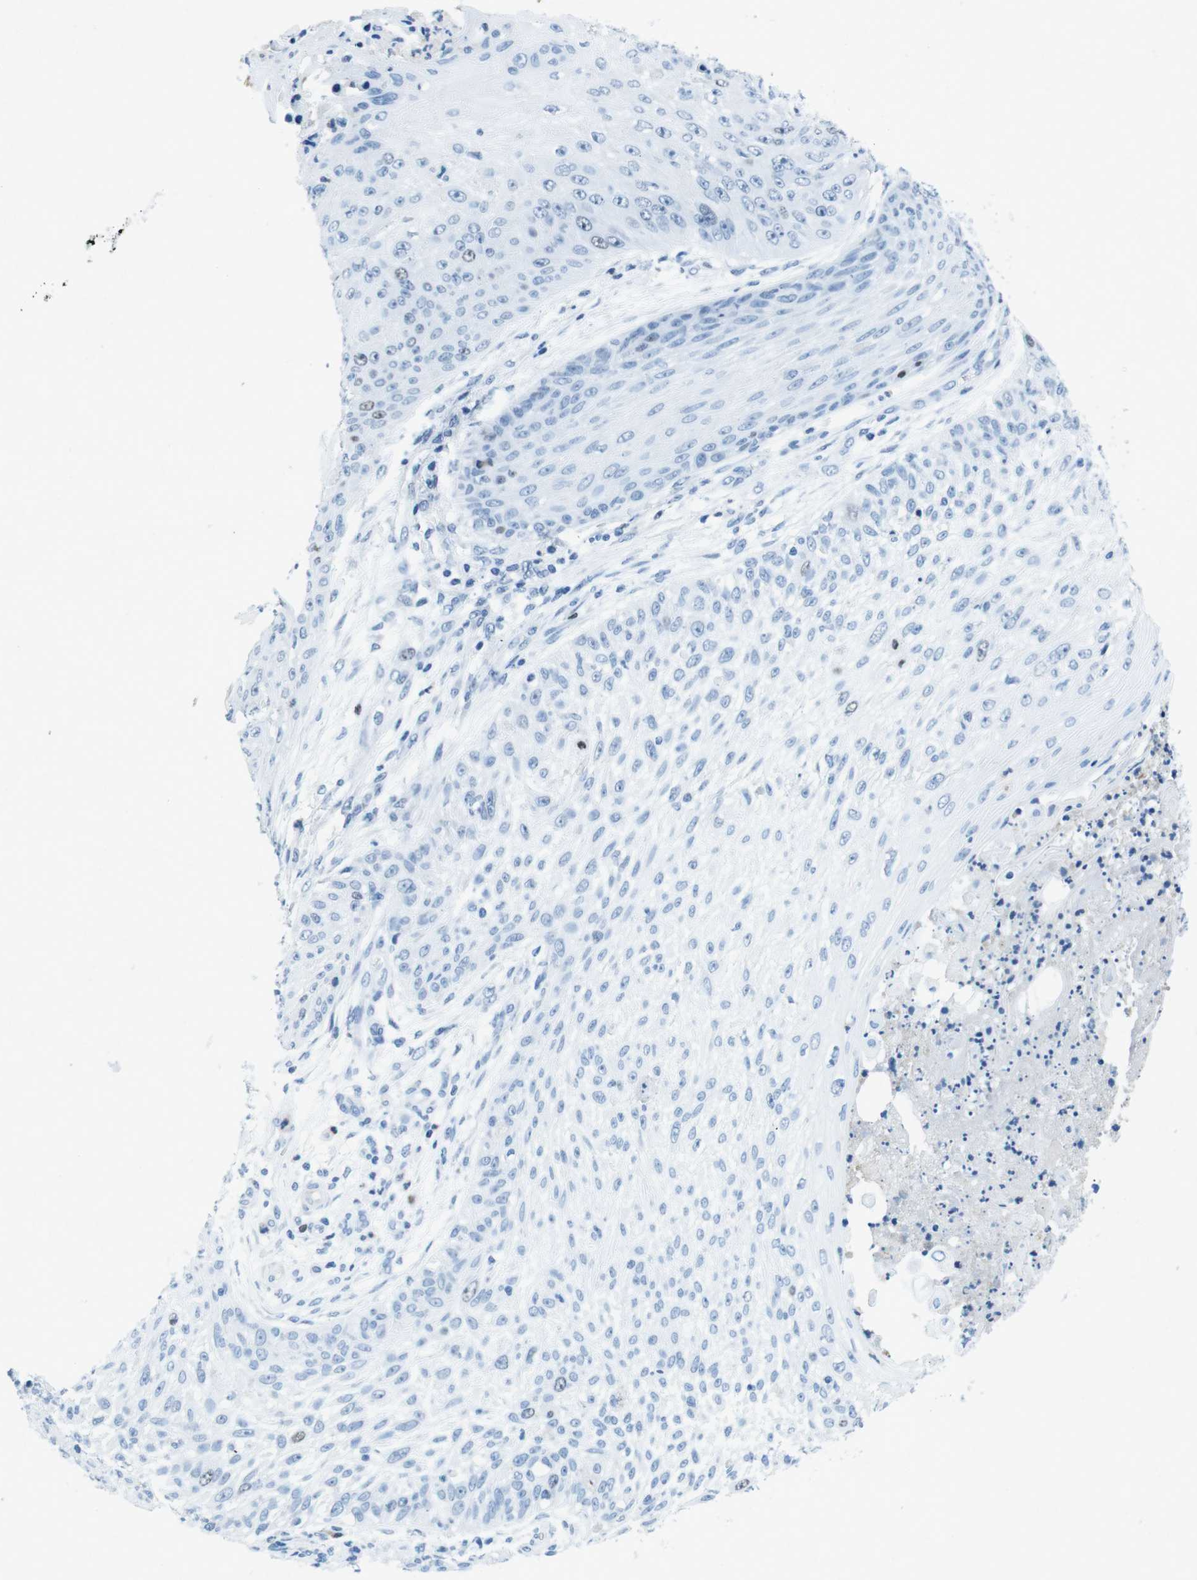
{"staining": {"intensity": "negative", "quantity": "none", "location": "none"}, "tissue": "skin cancer", "cell_type": "Tumor cells", "image_type": "cancer", "snomed": [{"axis": "morphology", "description": "Squamous cell carcinoma, NOS"}, {"axis": "topography", "description": "Skin"}], "caption": "Immunohistochemical staining of skin cancer shows no significant staining in tumor cells.", "gene": "CTAG1B", "patient": {"sex": "female", "age": 80}}